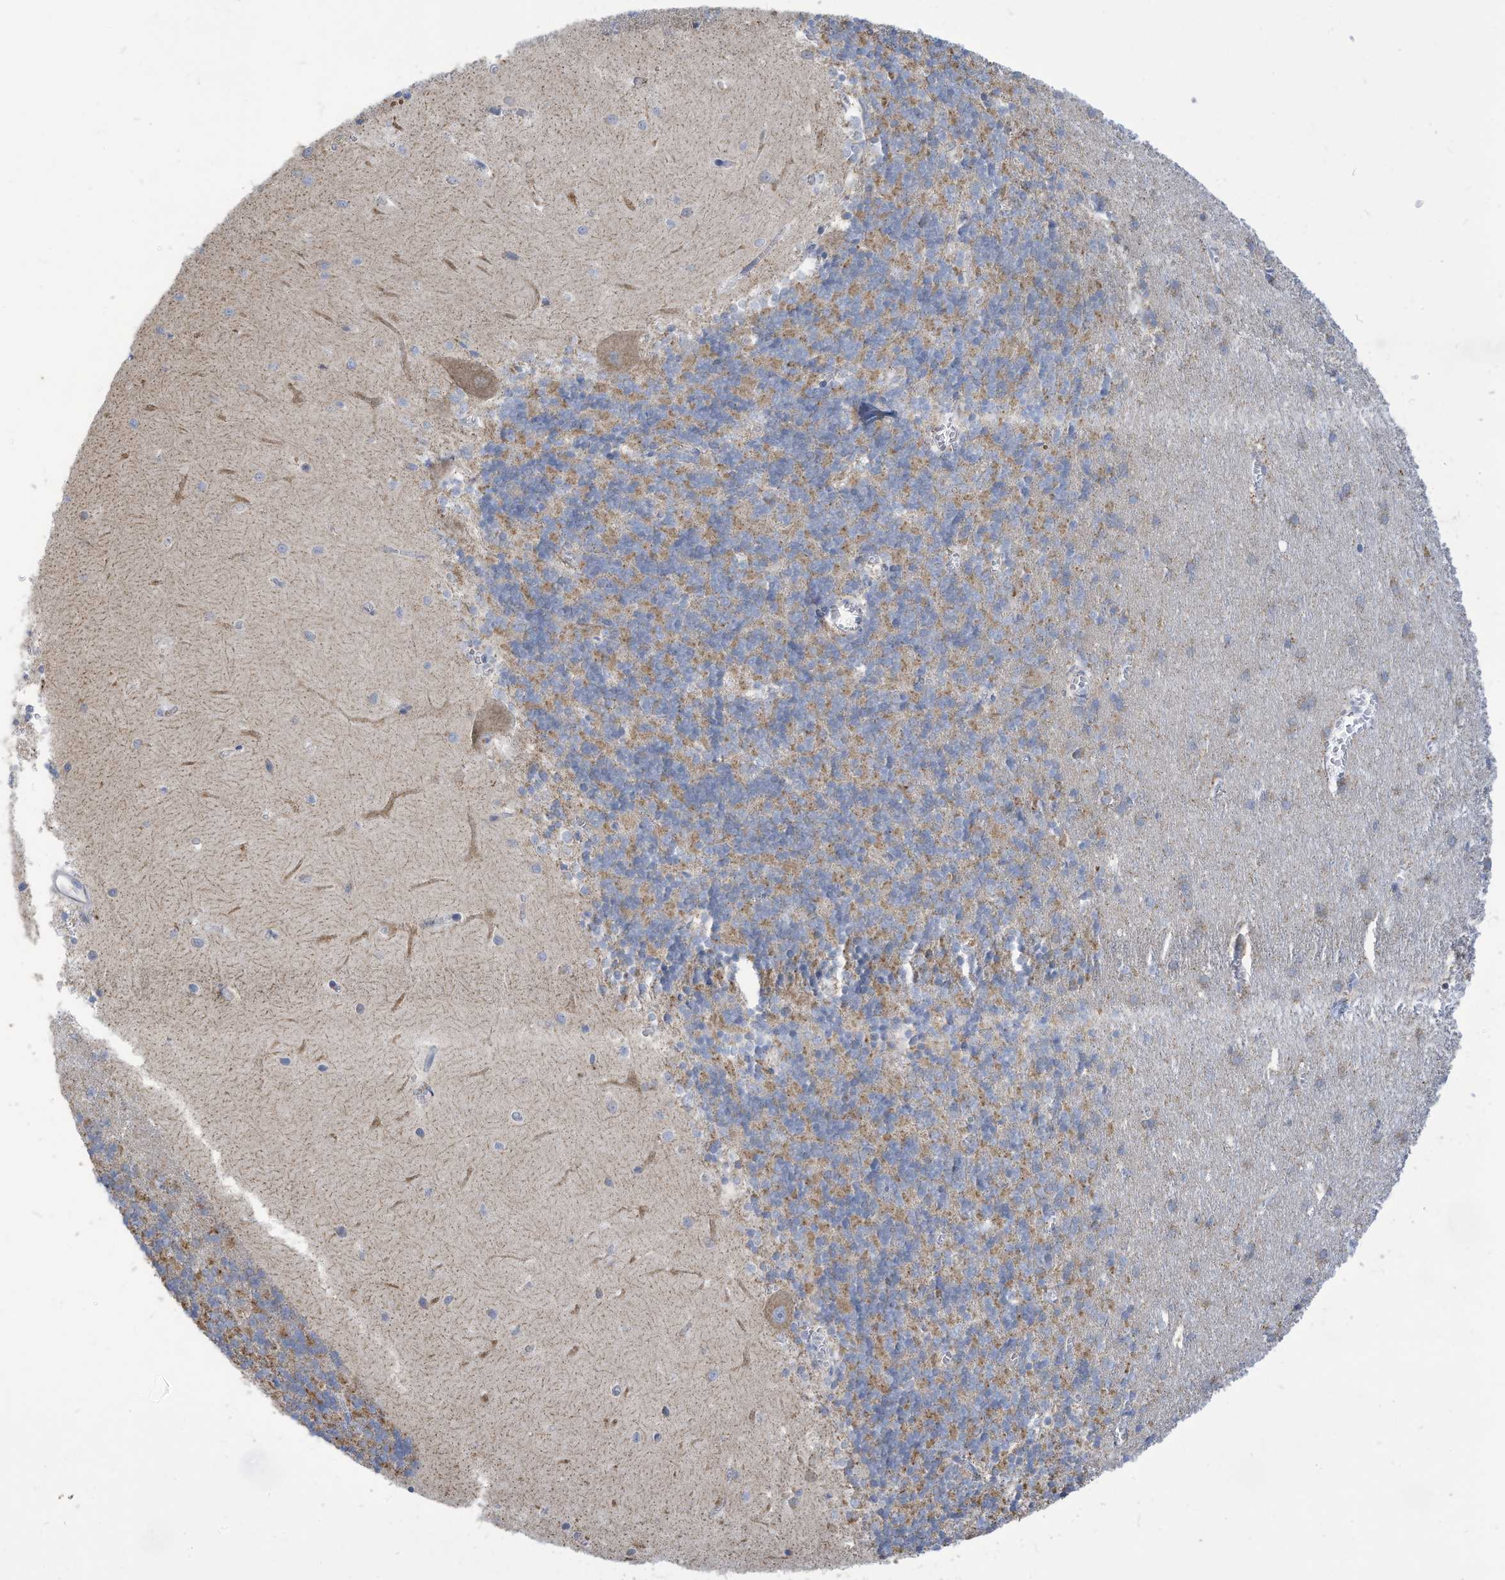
{"staining": {"intensity": "negative", "quantity": "none", "location": "none"}, "tissue": "cerebellum", "cell_type": "Cells in granular layer", "image_type": "normal", "snomed": [{"axis": "morphology", "description": "Normal tissue, NOS"}, {"axis": "topography", "description": "Cerebellum"}], "caption": "A histopathology image of cerebellum stained for a protein displays no brown staining in cells in granular layer.", "gene": "NLN", "patient": {"sex": "male", "age": 37}}